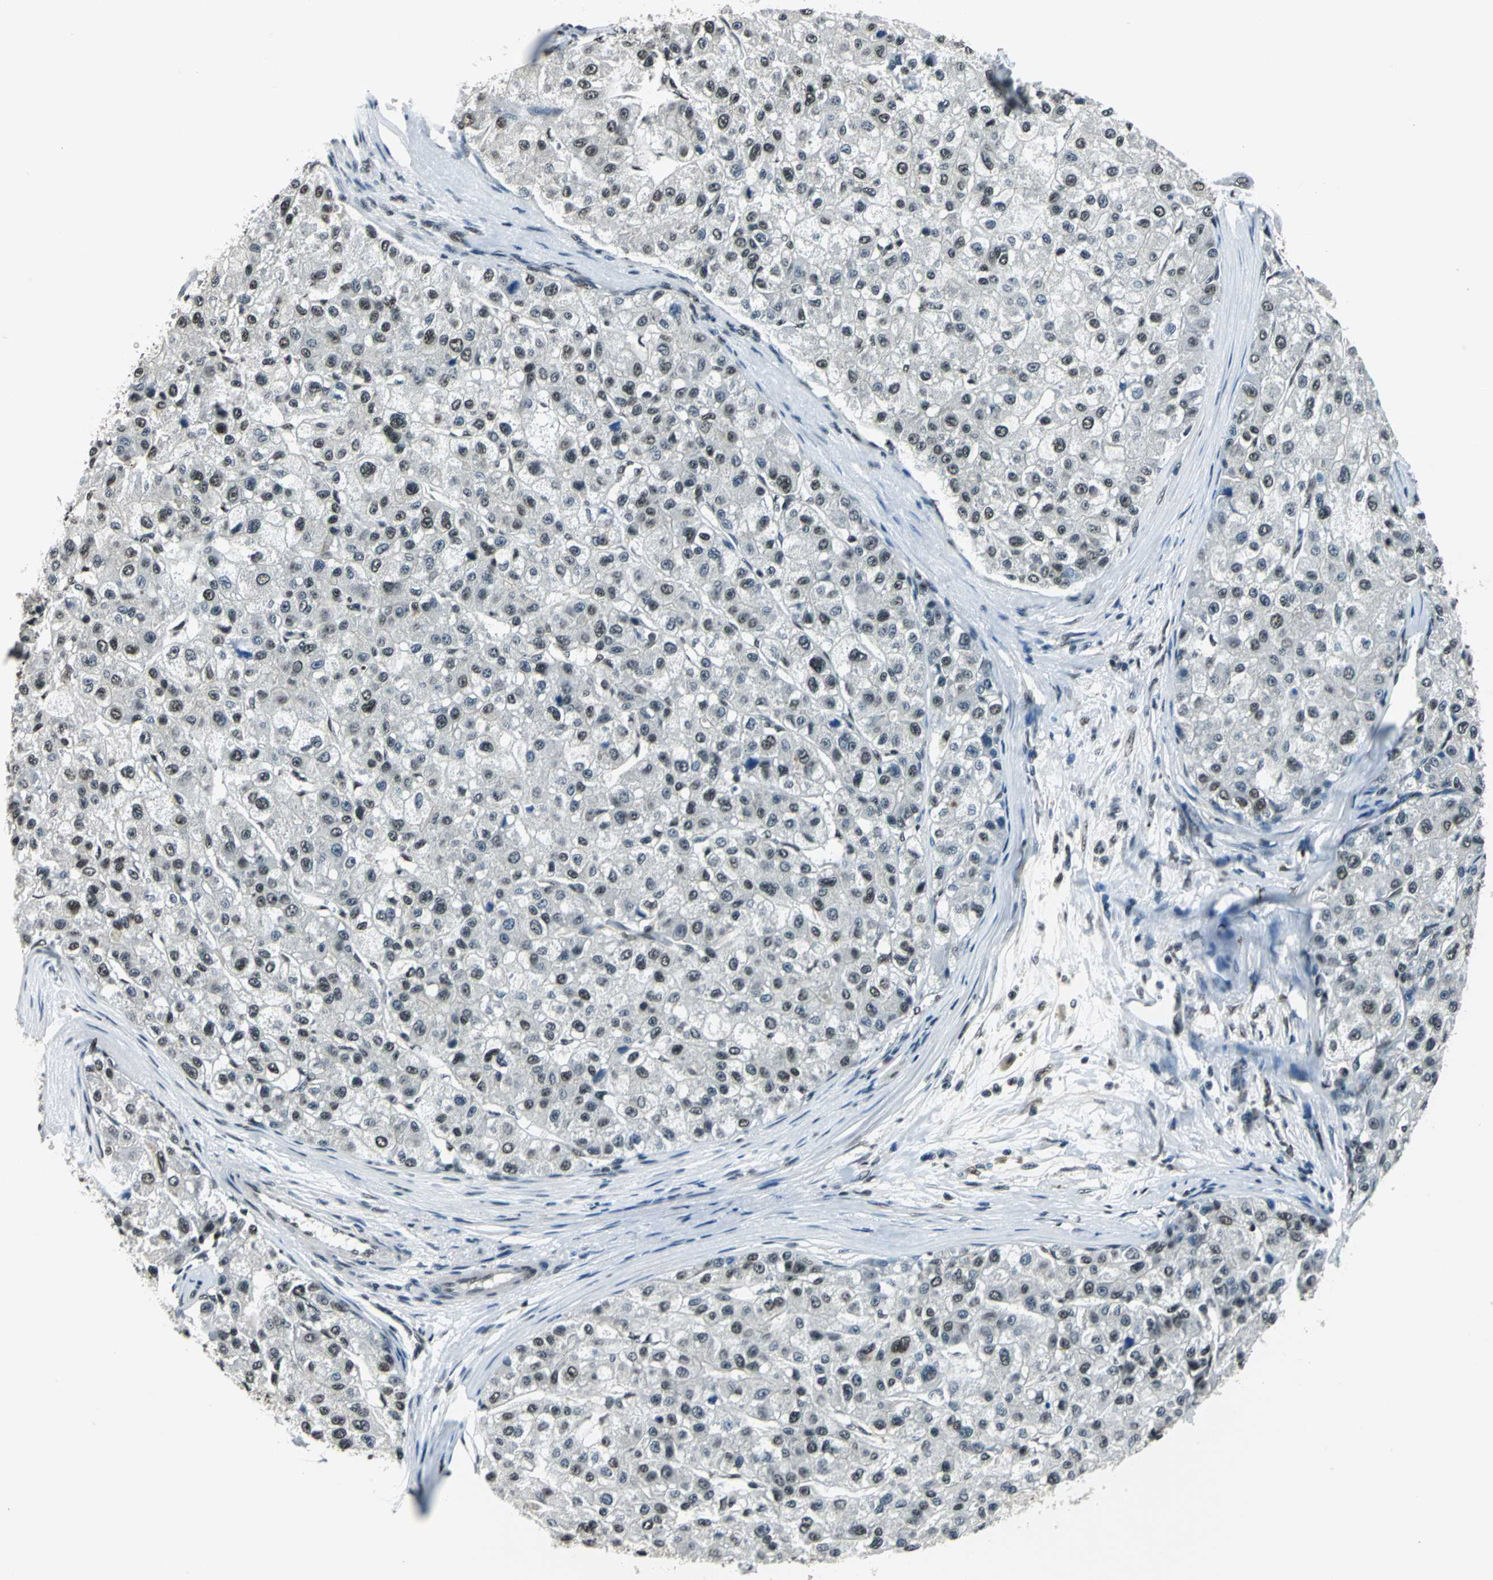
{"staining": {"intensity": "moderate", "quantity": ">75%", "location": "cytoplasmic/membranous,nuclear"}, "tissue": "liver cancer", "cell_type": "Tumor cells", "image_type": "cancer", "snomed": [{"axis": "morphology", "description": "Carcinoma, Hepatocellular, NOS"}, {"axis": "topography", "description": "Liver"}], "caption": "Immunohistochemistry (IHC) image of human hepatocellular carcinoma (liver) stained for a protein (brown), which shows medium levels of moderate cytoplasmic/membranous and nuclear staining in approximately >75% of tumor cells.", "gene": "RBM14", "patient": {"sex": "male", "age": 80}}